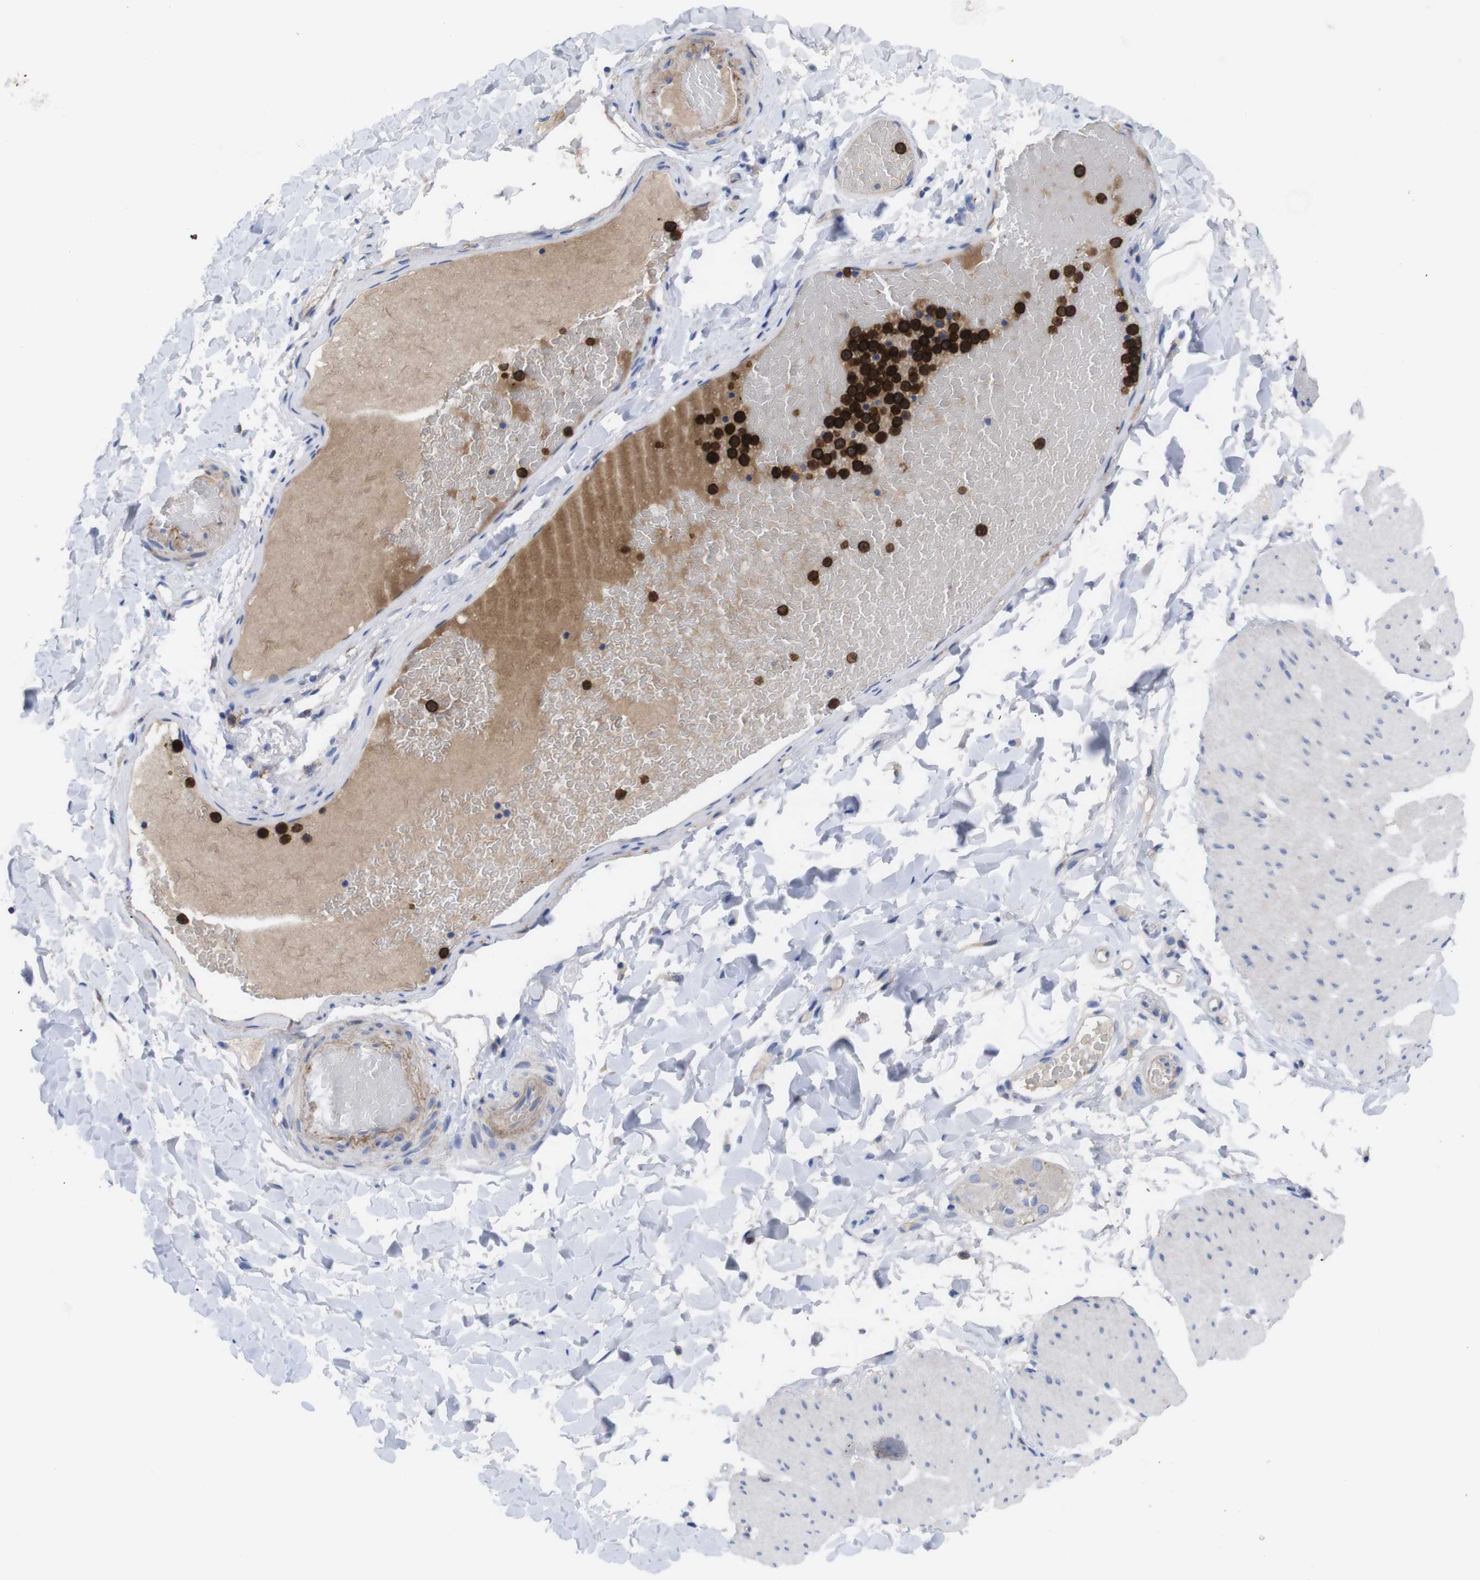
{"staining": {"intensity": "negative", "quantity": "none", "location": "none"}, "tissue": "smooth muscle", "cell_type": "Smooth muscle cells", "image_type": "normal", "snomed": [{"axis": "morphology", "description": "Normal tissue, NOS"}, {"axis": "topography", "description": "Smooth muscle"}, {"axis": "topography", "description": "Colon"}], "caption": "An IHC image of unremarkable smooth muscle is shown. There is no staining in smooth muscle cells of smooth muscle.", "gene": "C5AR1", "patient": {"sex": "male", "age": 67}}